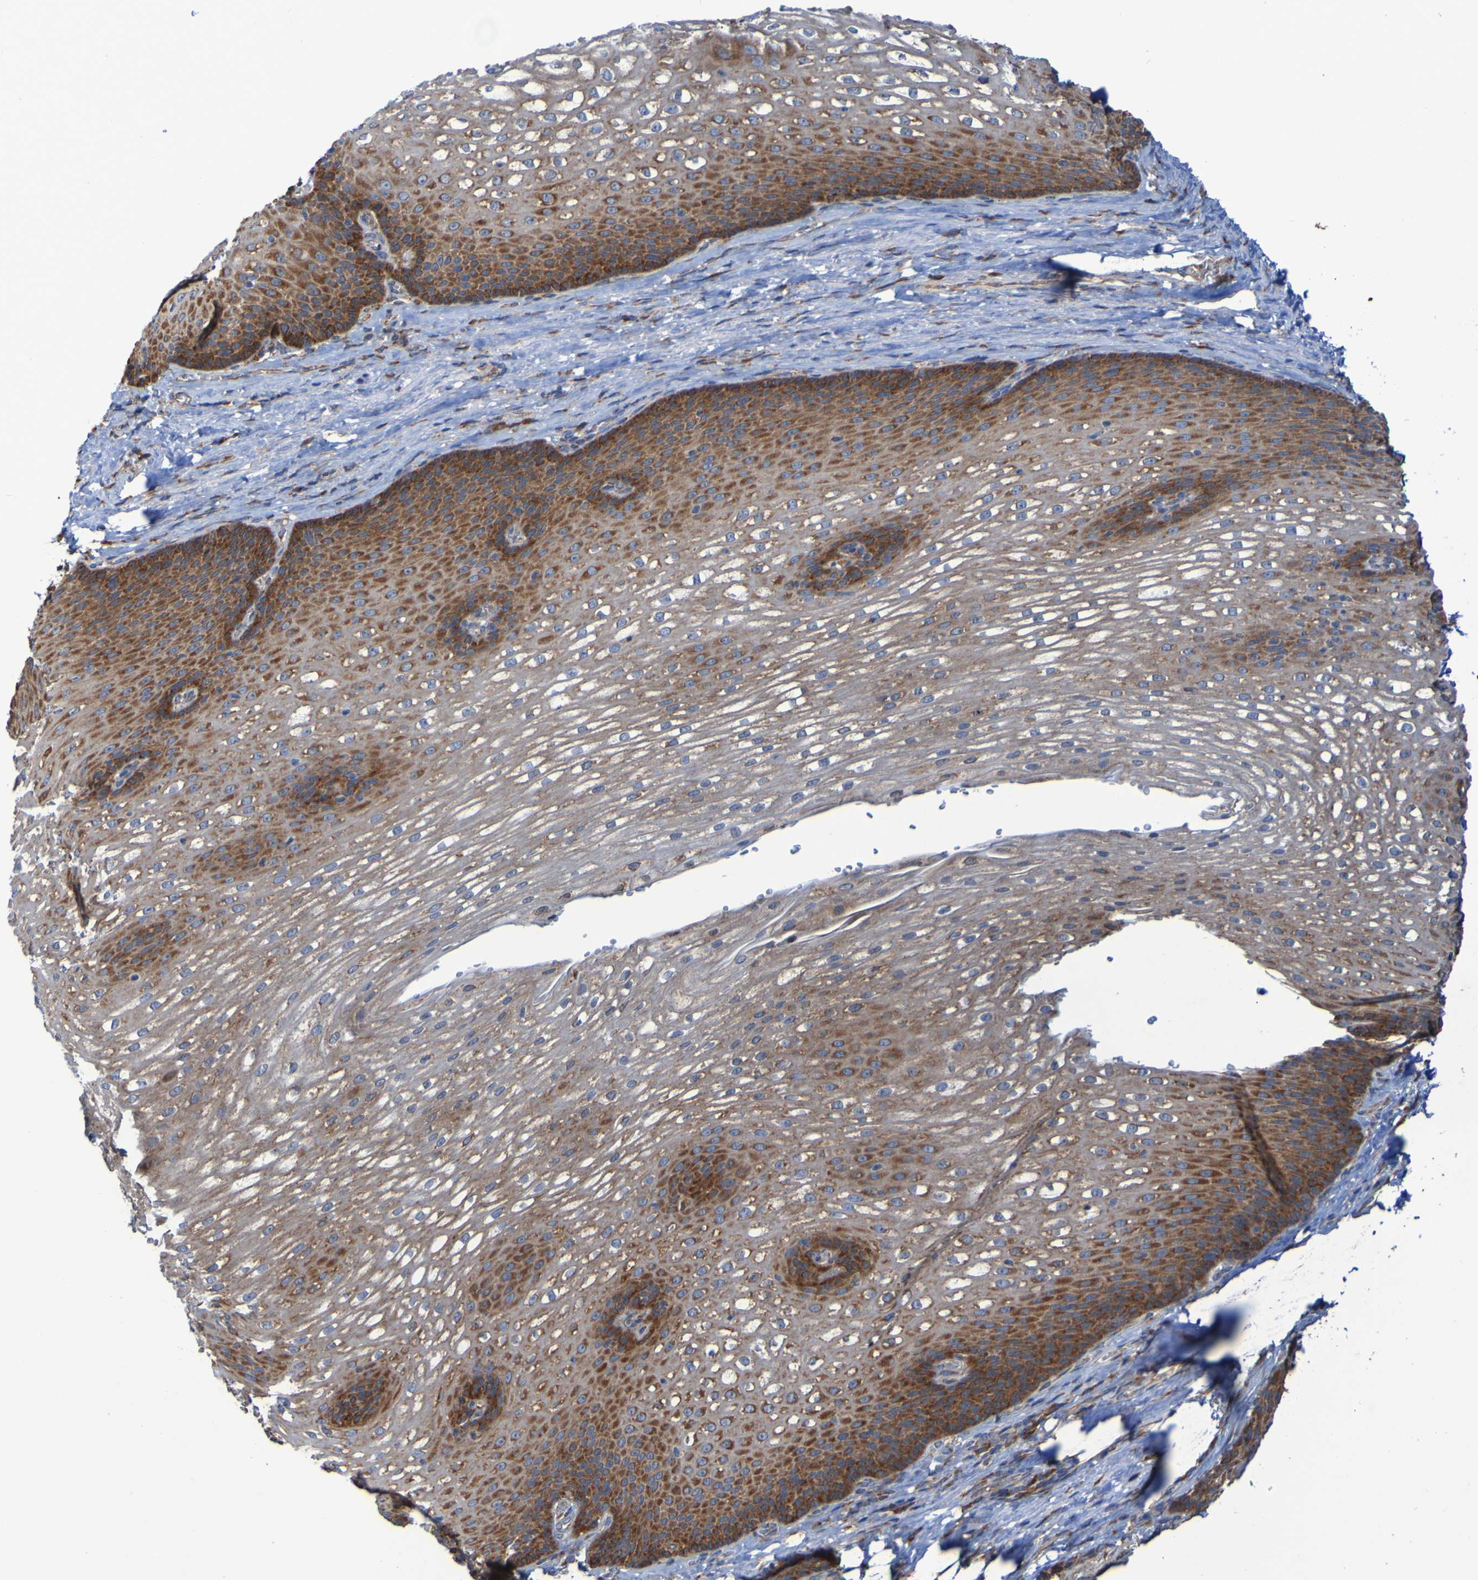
{"staining": {"intensity": "moderate", "quantity": ">75%", "location": "cytoplasmic/membranous"}, "tissue": "esophagus", "cell_type": "Squamous epithelial cells", "image_type": "normal", "snomed": [{"axis": "morphology", "description": "Normal tissue, NOS"}, {"axis": "topography", "description": "Esophagus"}], "caption": "Immunohistochemical staining of normal human esophagus demonstrates medium levels of moderate cytoplasmic/membranous positivity in approximately >75% of squamous epithelial cells. (Brightfield microscopy of DAB IHC at high magnification).", "gene": "FKBP3", "patient": {"sex": "male", "age": 48}}